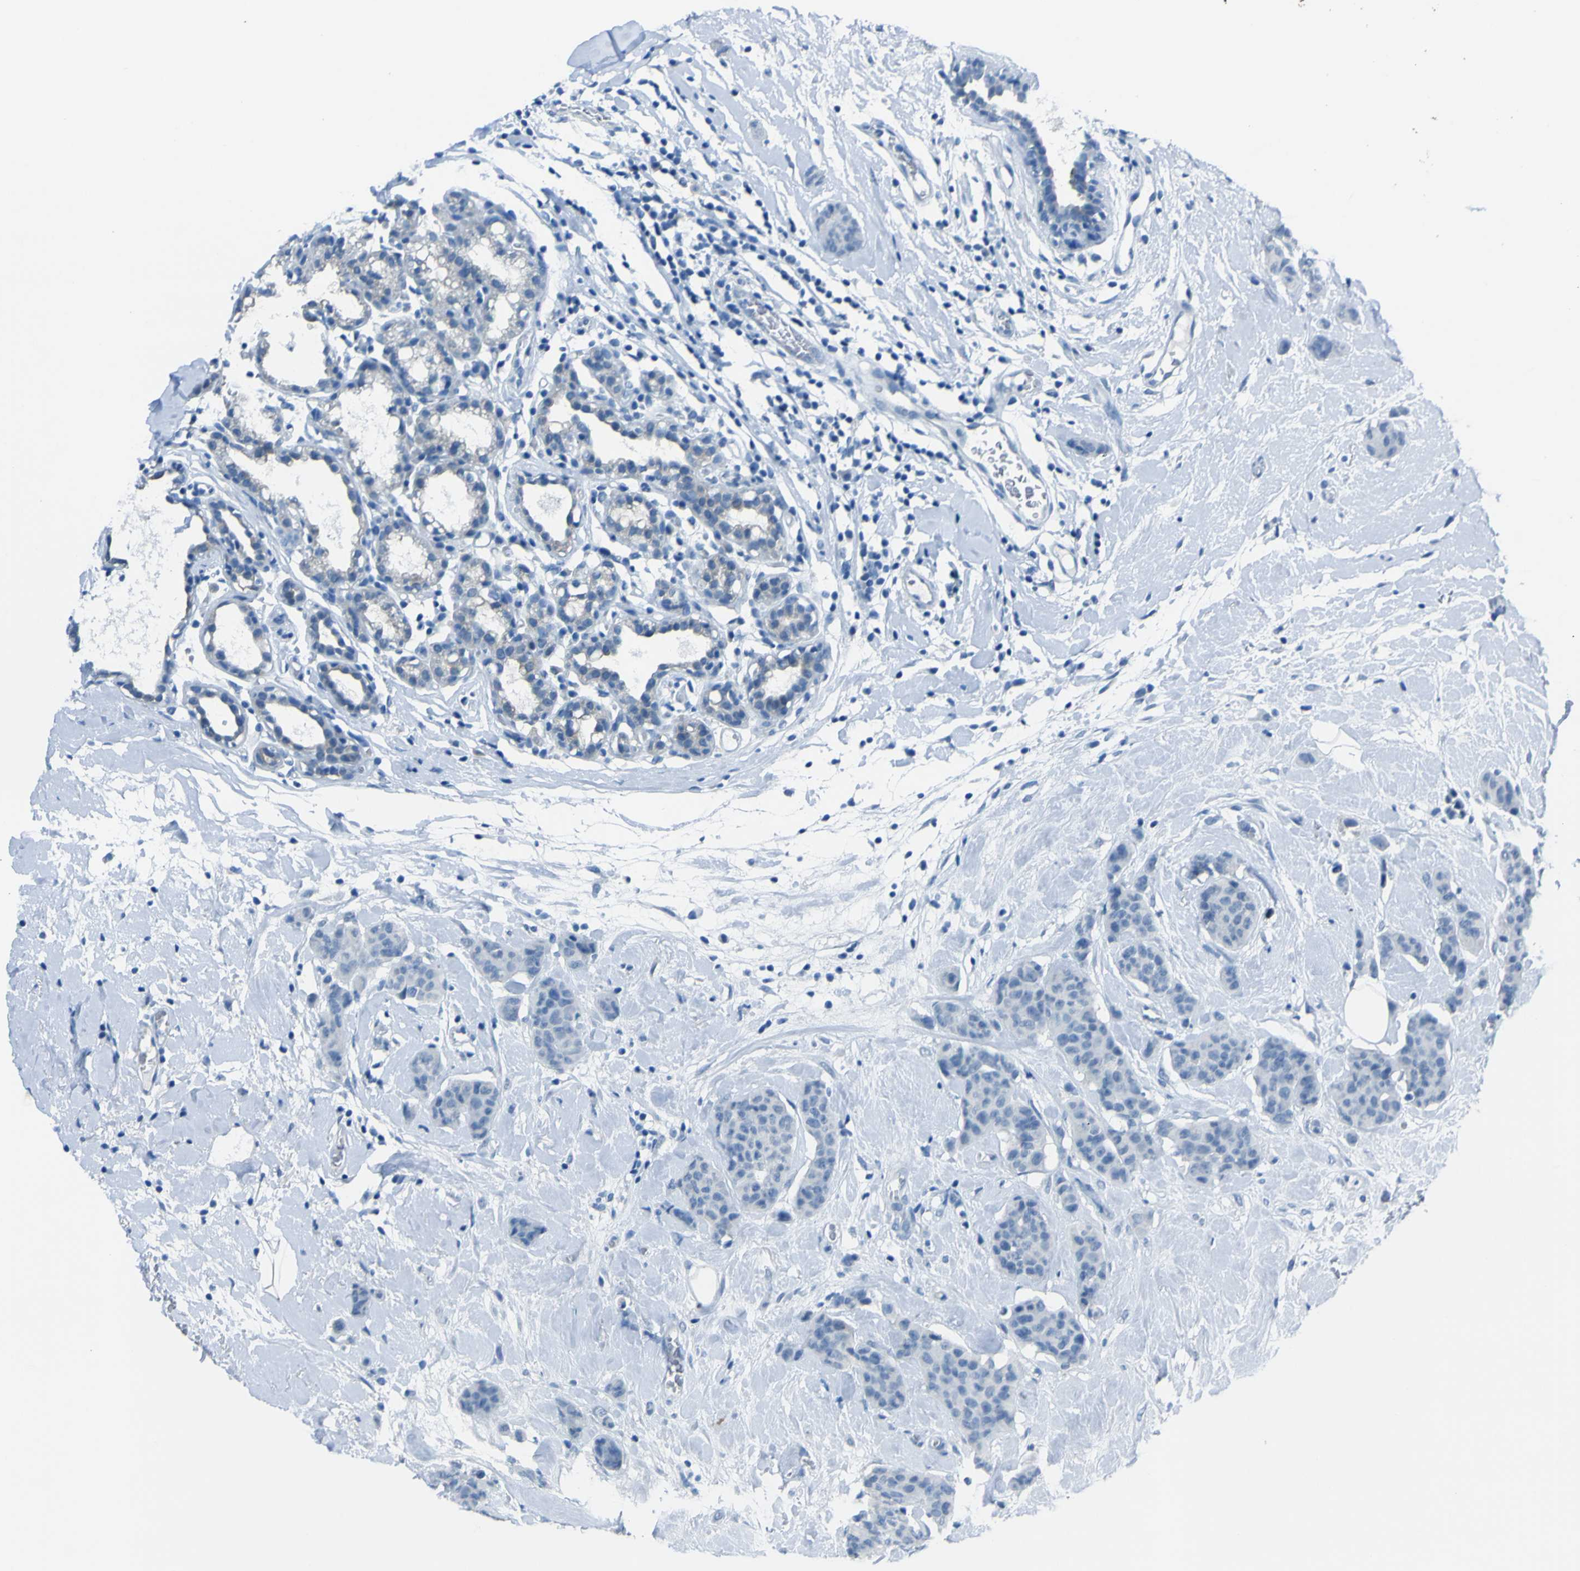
{"staining": {"intensity": "negative", "quantity": "none", "location": "none"}, "tissue": "breast cancer", "cell_type": "Tumor cells", "image_type": "cancer", "snomed": [{"axis": "morphology", "description": "Normal tissue, NOS"}, {"axis": "morphology", "description": "Duct carcinoma"}, {"axis": "topography", "description": "Breast"}], "caption": "Protein analysis of breast cancer (intraductal carcinoma) reveals no significant staining in tumor cells. (Immunohistochemistry, brightfield microscopy, high magnification).", "gene": "PHKG1", "patient": {"sex": "female", "age": 40}}